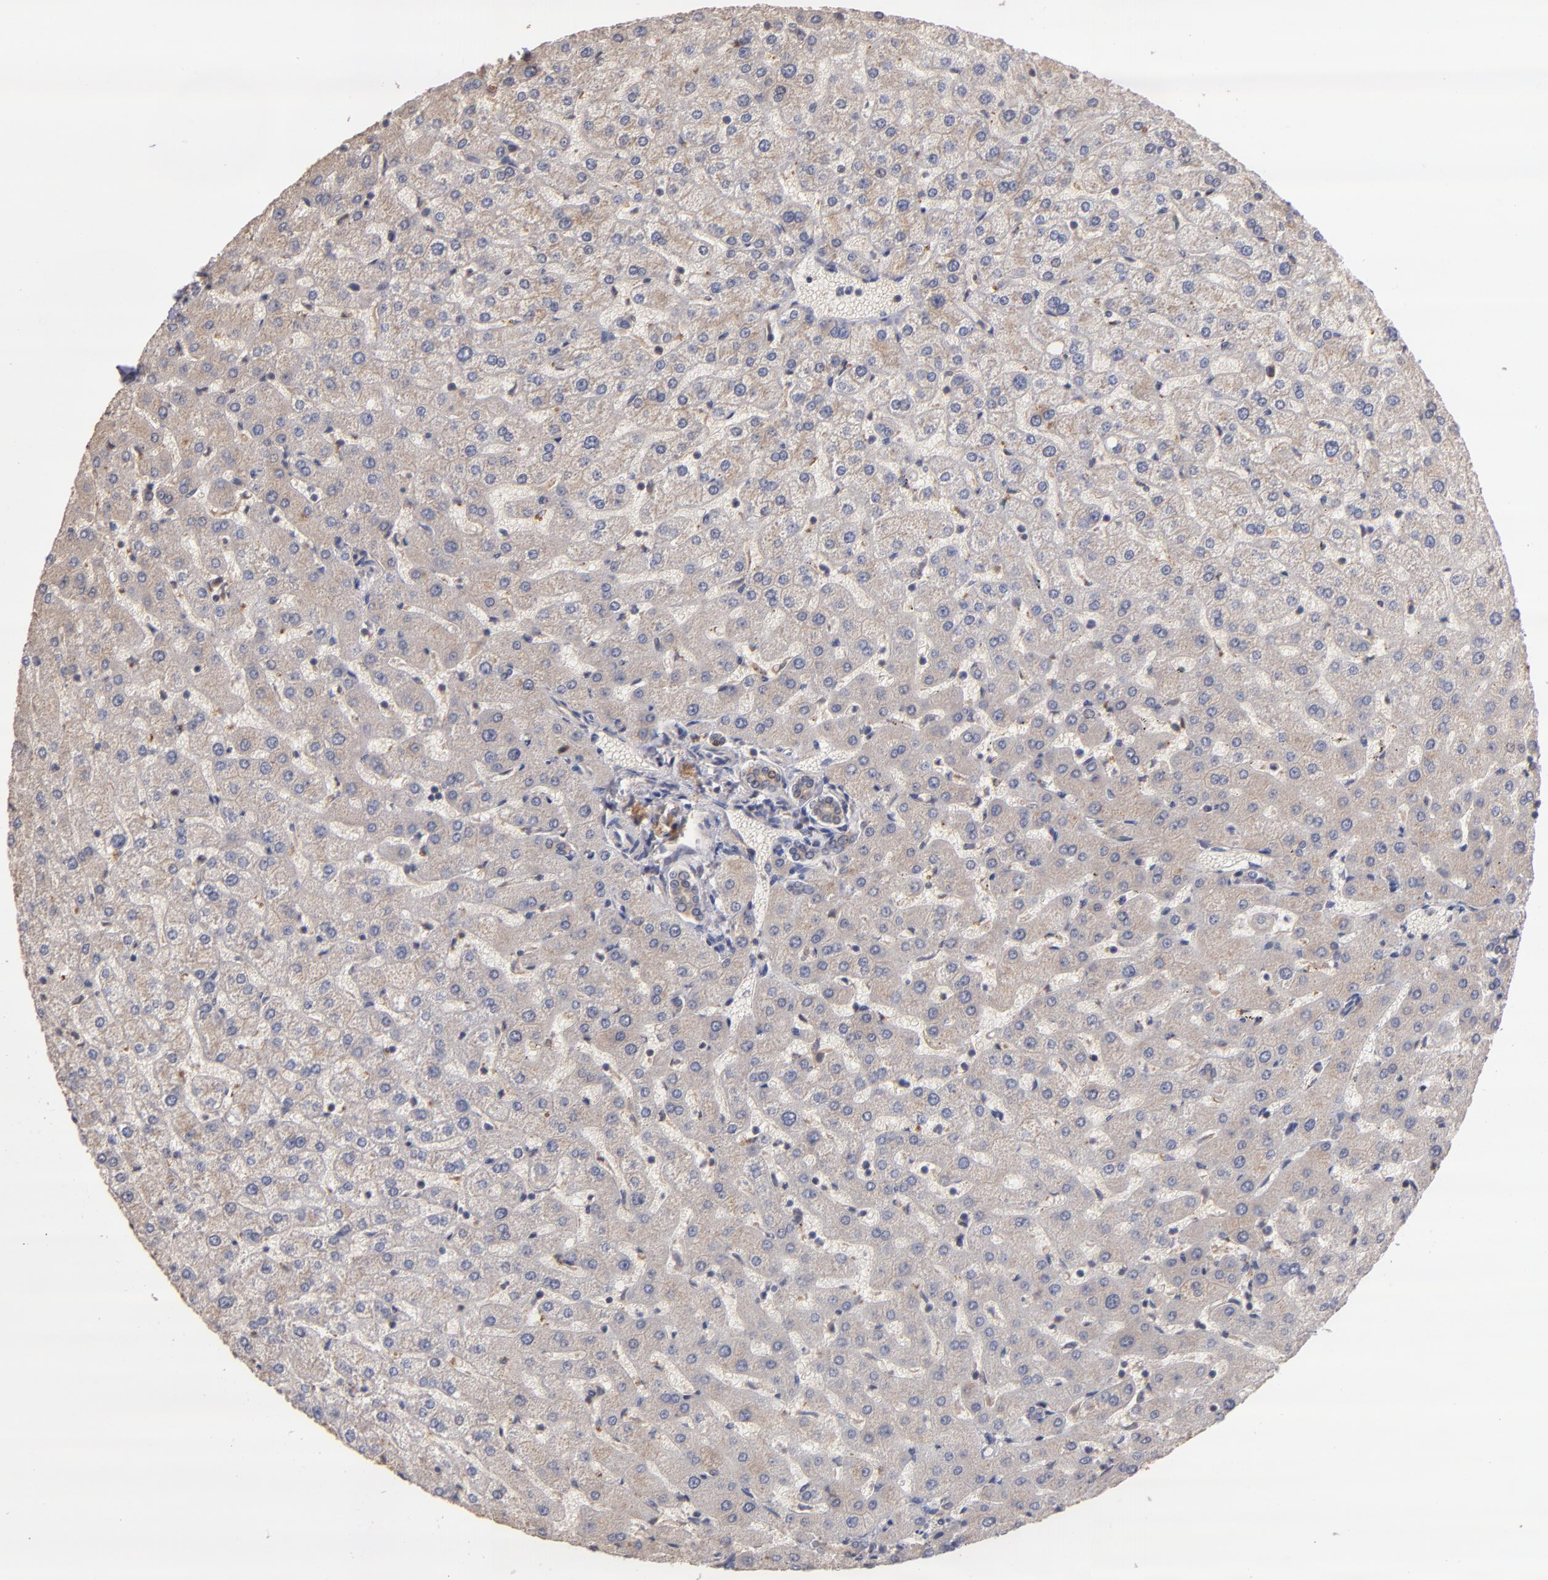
{"staining": {"intensity": "weak", "quantity": "25%-75%", "location": "cytoplasmic/membranous"}, "tissue": "liver", "cell_type": "Cholangiocytes", "image_type": "normal", "snomed": [{"axis": "morphology", "description": "Normal tissue, NOS"}, {"axis": "topography", "description": "Liver"}], "caption": "Benign liver exhibits weak cytoplasmic/membranous positivity in approximately 25%-75% of cholangiocytes Ihc stains the protein of interest in brown and the nuclei are stained blue..", "gene": "UPF3B", "patient": {"sex": "male", "age": 67}}